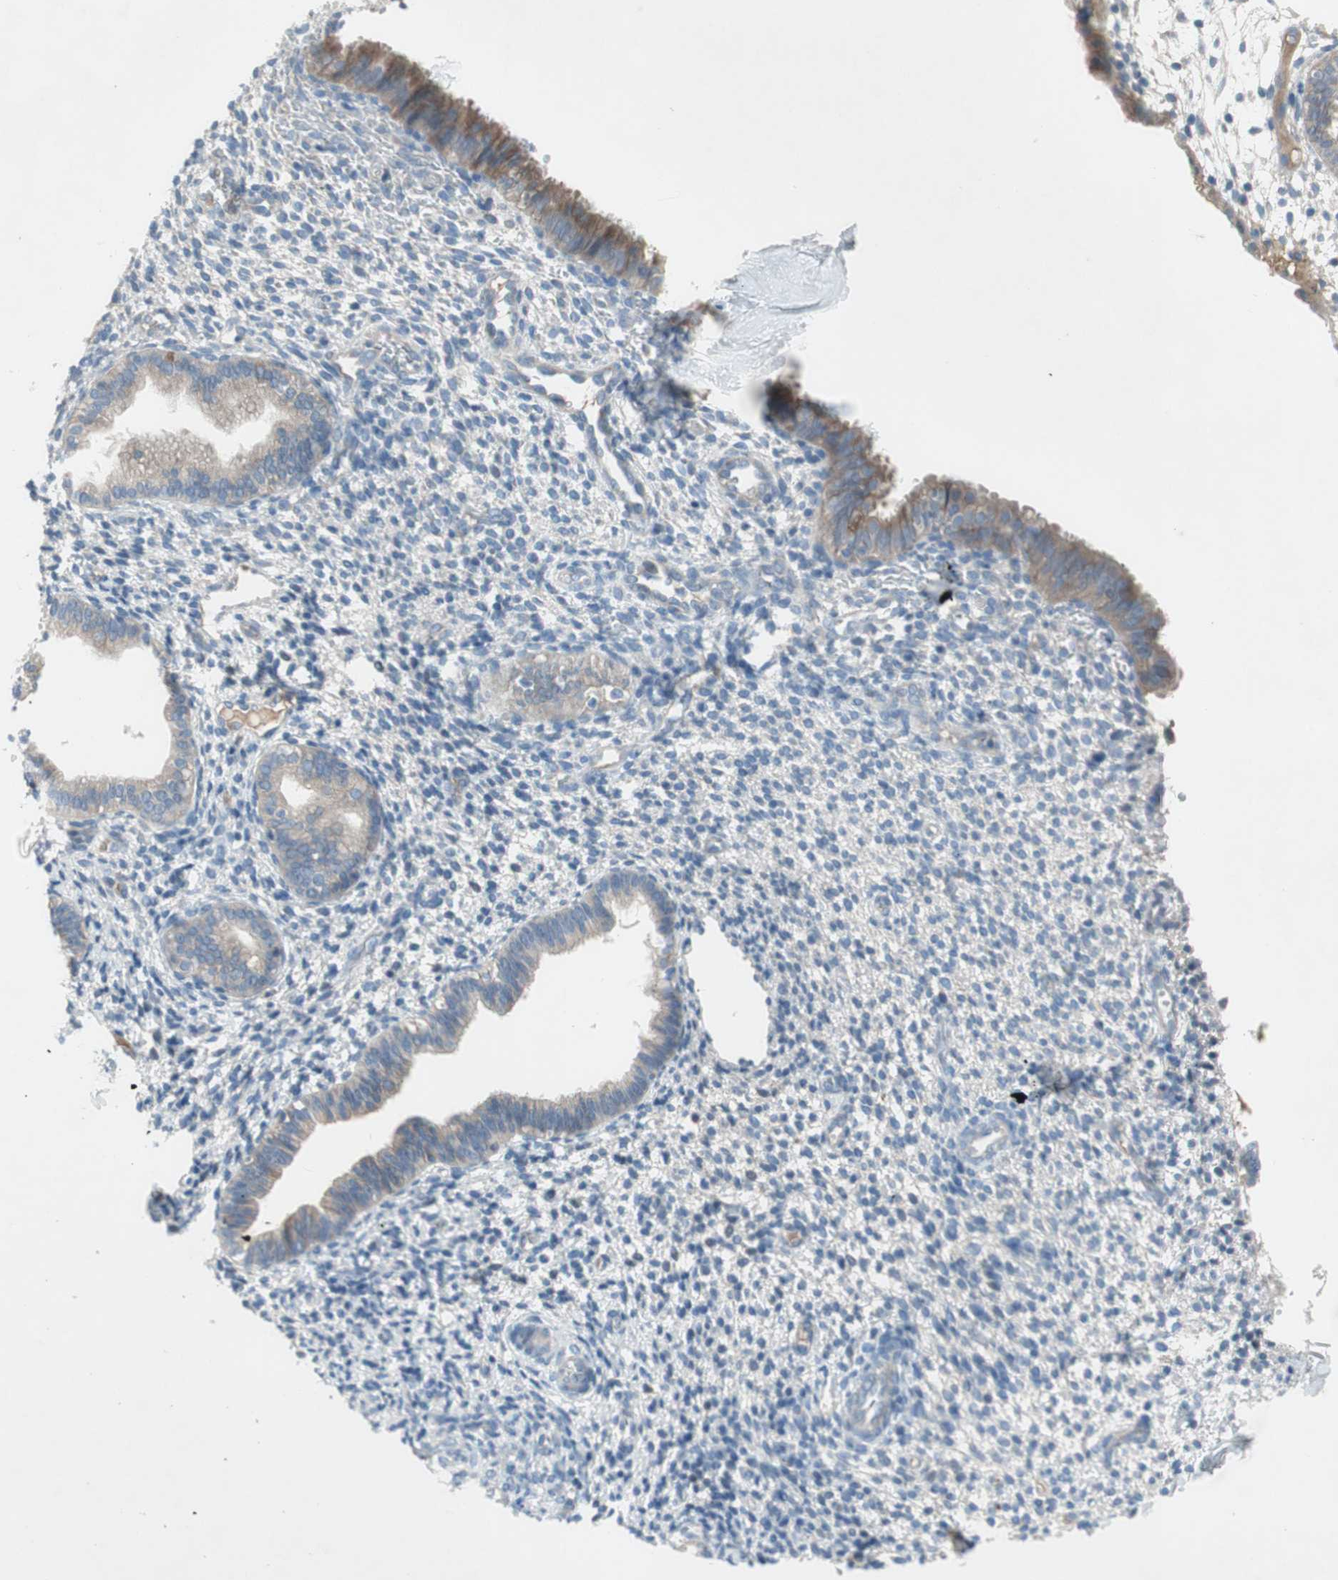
{"staining": {"intensity": "negative", "quantity": "none", "location": "none"}, "tissue": "endometrium", "cell_type": "Cells in endometrial stroma", "image_type": "normal", "snomed": [{"axis": "morphology", "description": "Normal tissue, NOS"}, {"axis": "topography", "description": "Endometrium"}], "caption": "Histopathology image shows no significant protein positivity in cells in endometrial stroma of normal endometrium. Nuclei are stained in blue.", "gene": "PRRG4", "patient": {"sex": "female", "age": 61}}